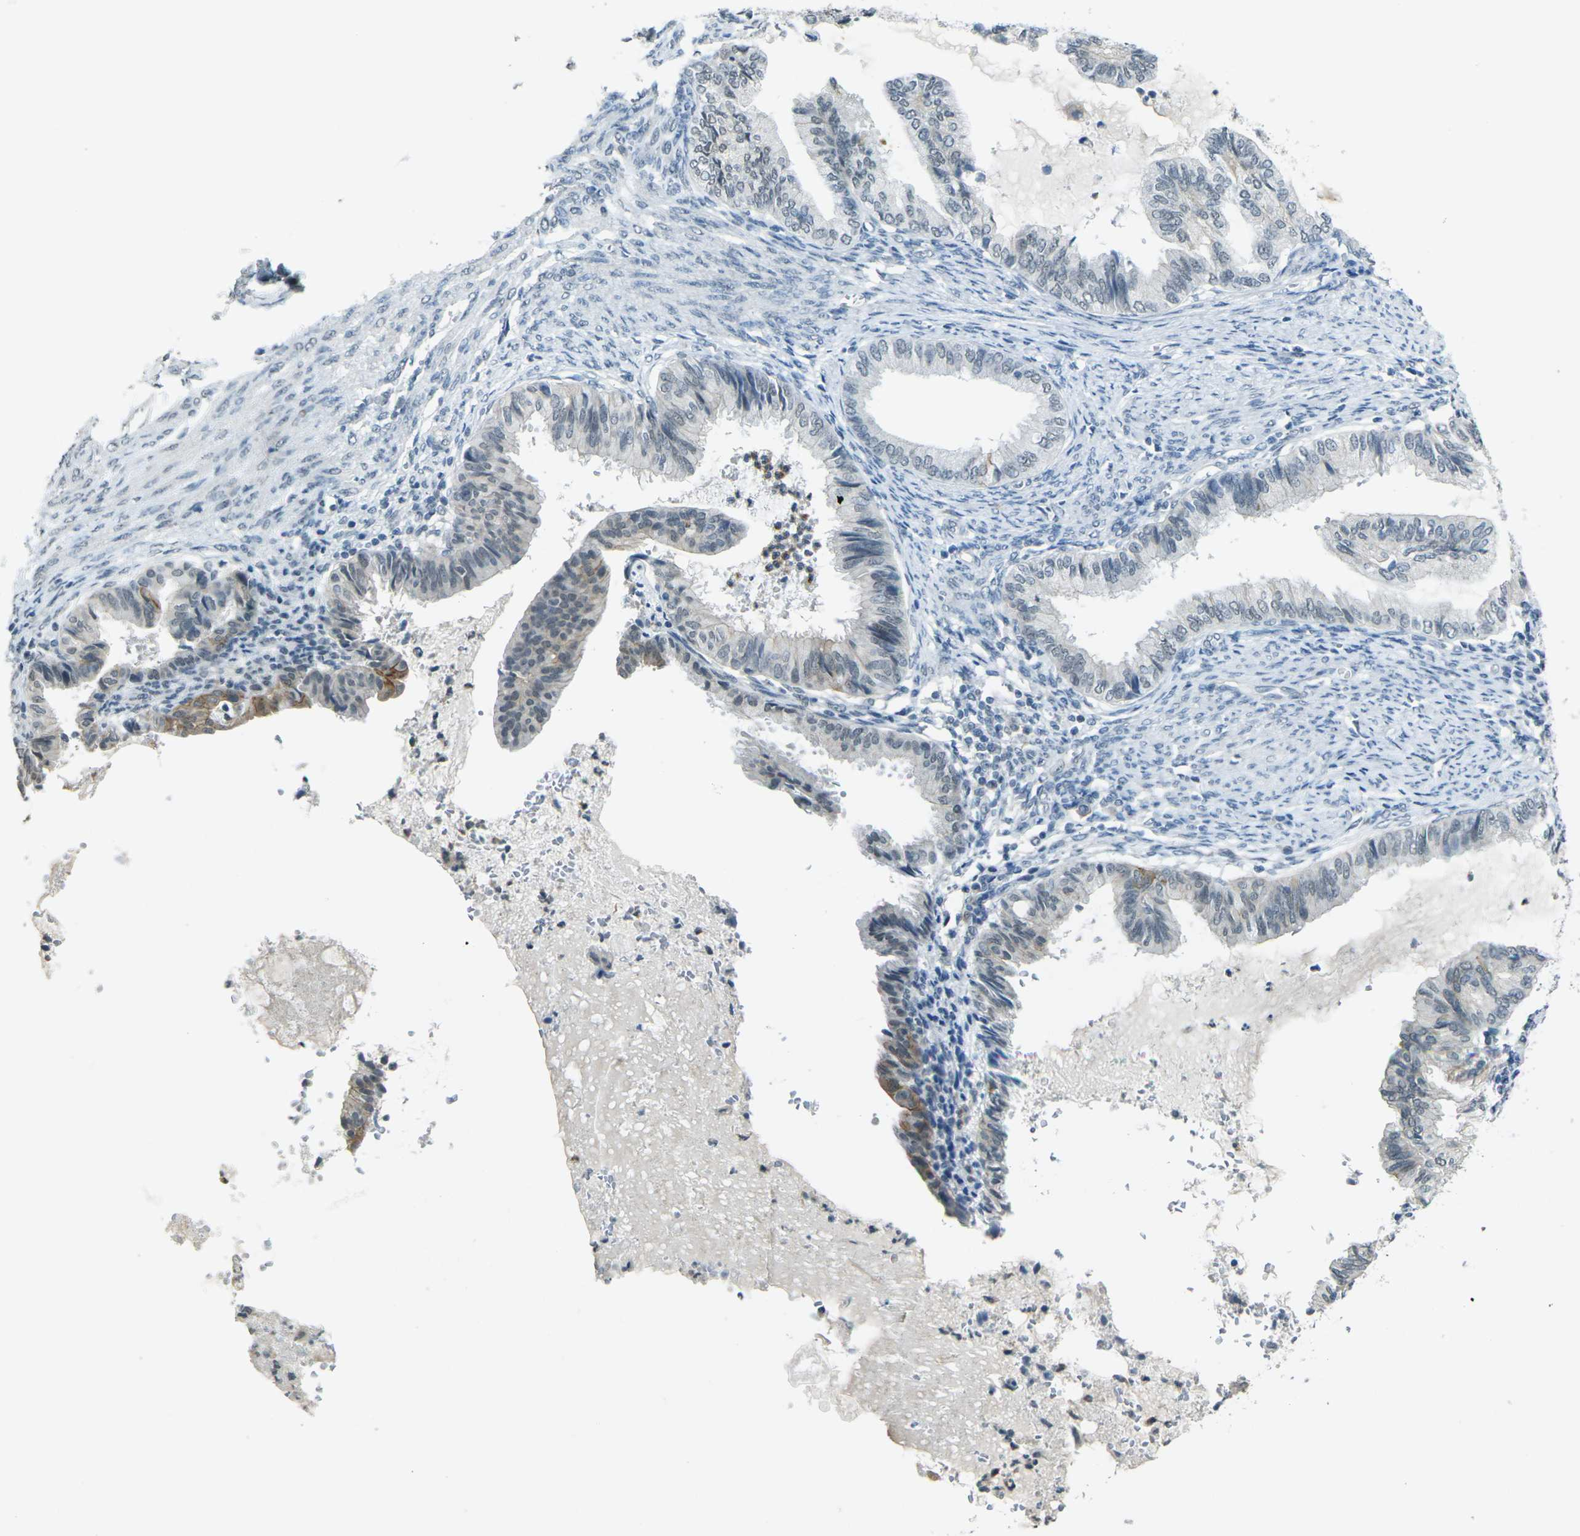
{"staining": {"intensity": "moderate", "quantity": "<25%", "location": "cytoplasmic/membranous"}, "tissue": "endometrial cancer", "cell_type": "Tumor cells", "image_type": "cancer", "snomed": [{"axis": "morphology", "description": "Adenocarcinoma, NOS"}, {"axis": "topography", "description": "Endometrium"}], "caption": "The immunohistochemical stain labels moderate cytoplasmic/membranous positivity in tumor cells of endometrial cancer (adenocarcinoma) tissue. Using DAB (brown) and hematoxylin (blue) stains, captured at high magnification using brightfield microscopy.", "gene": "SPTBN2", "patient": {"sex": "female", "age": 86}}